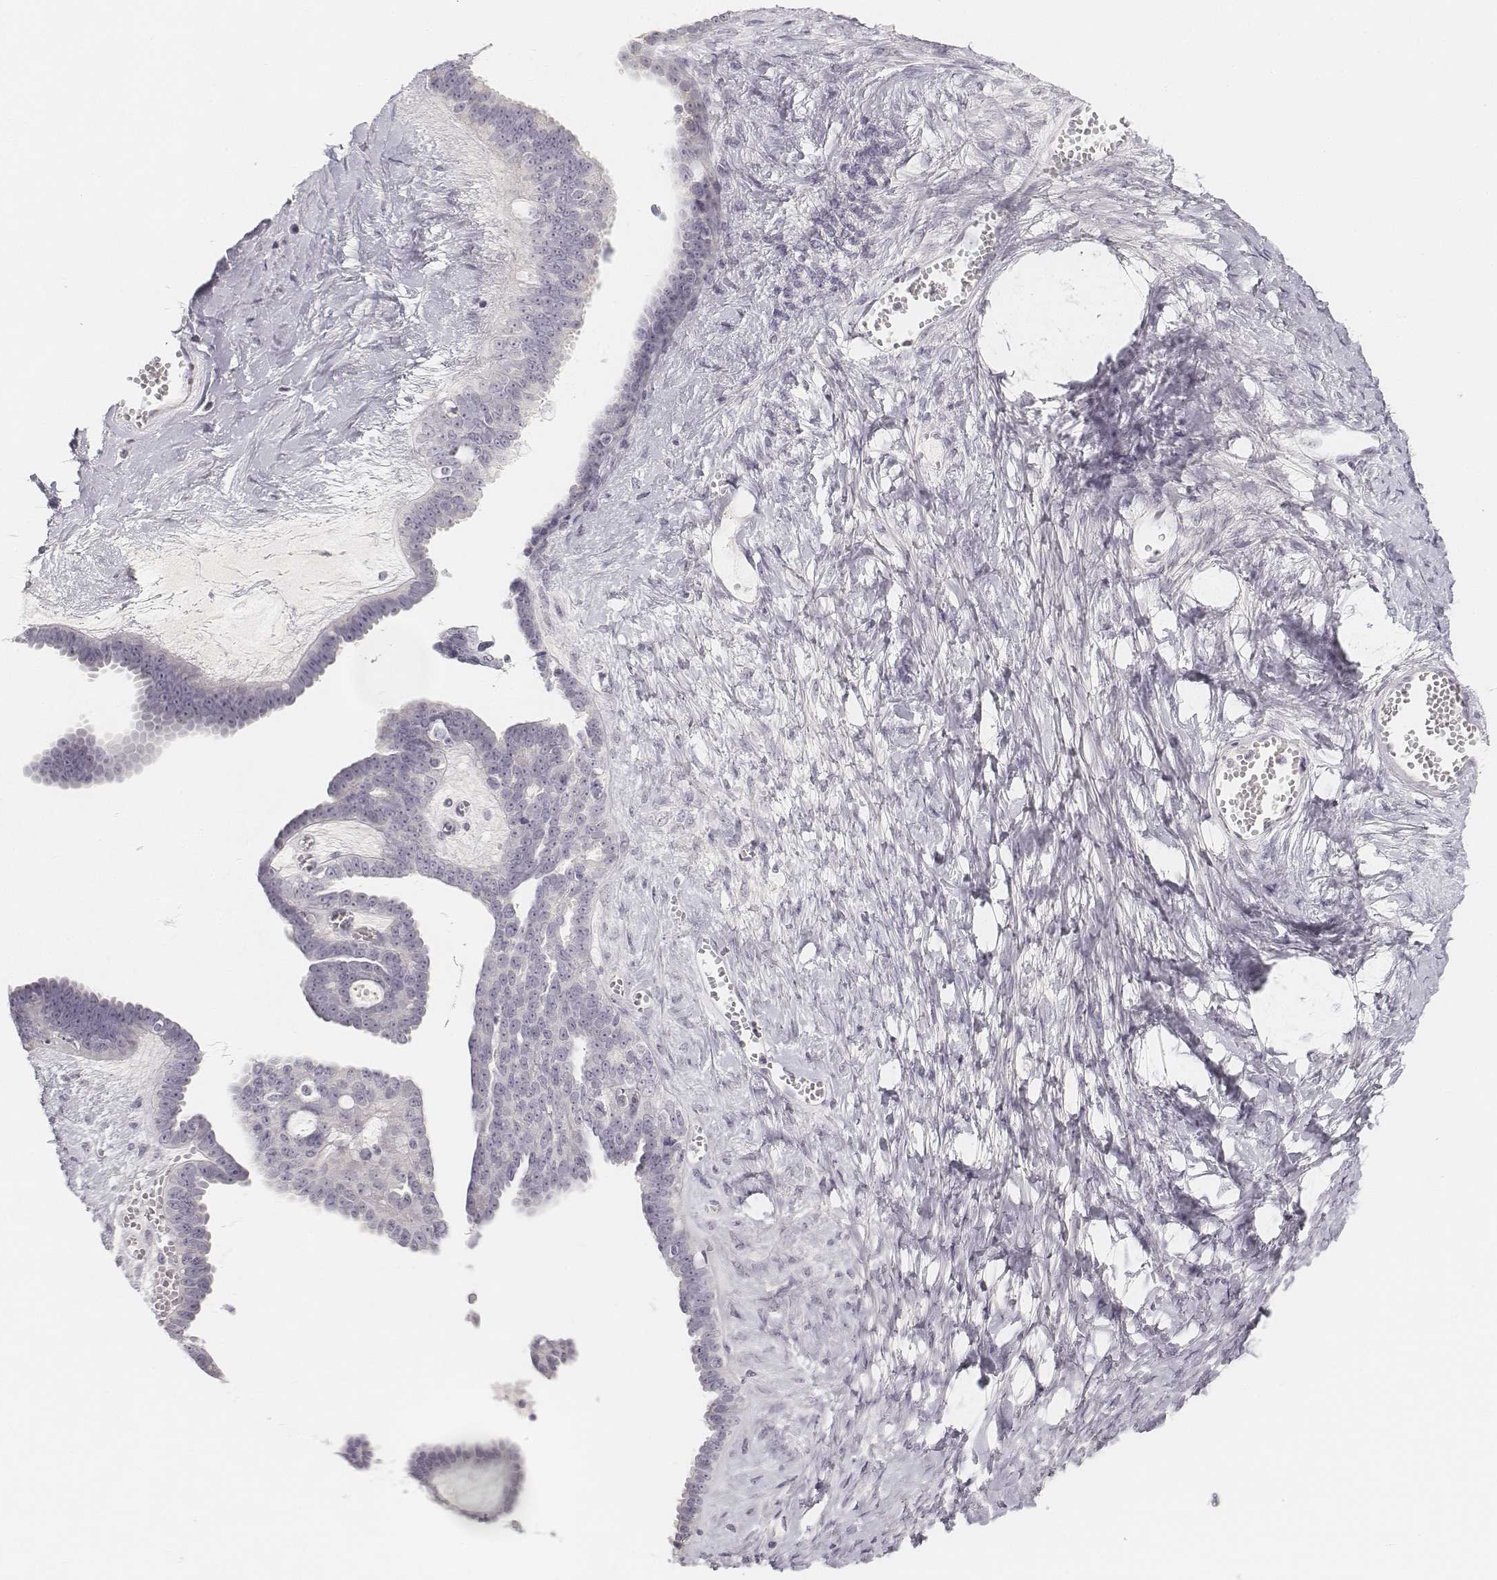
{"staining": {"intensity": "negative", "quantity": "none", "location": "none"}, "tissue": "ovarian cancer", "cell_type": "Tumor cells", "image_type": "cancer", "snomed": [{"axis": "morphology", "description": "Cystadenocarcinoma, serous, NOS"}, {"axis": "topography", "description": "Ovary"}], "caption": "High magnification brightfield microscopy of ovarian cancer stained with DAB (brown) and counterstained with hematoxylin (blue): tumor cells show no significant expression.", "gene": "DSG4", "patient": {"sex": "female", "age": 71}}